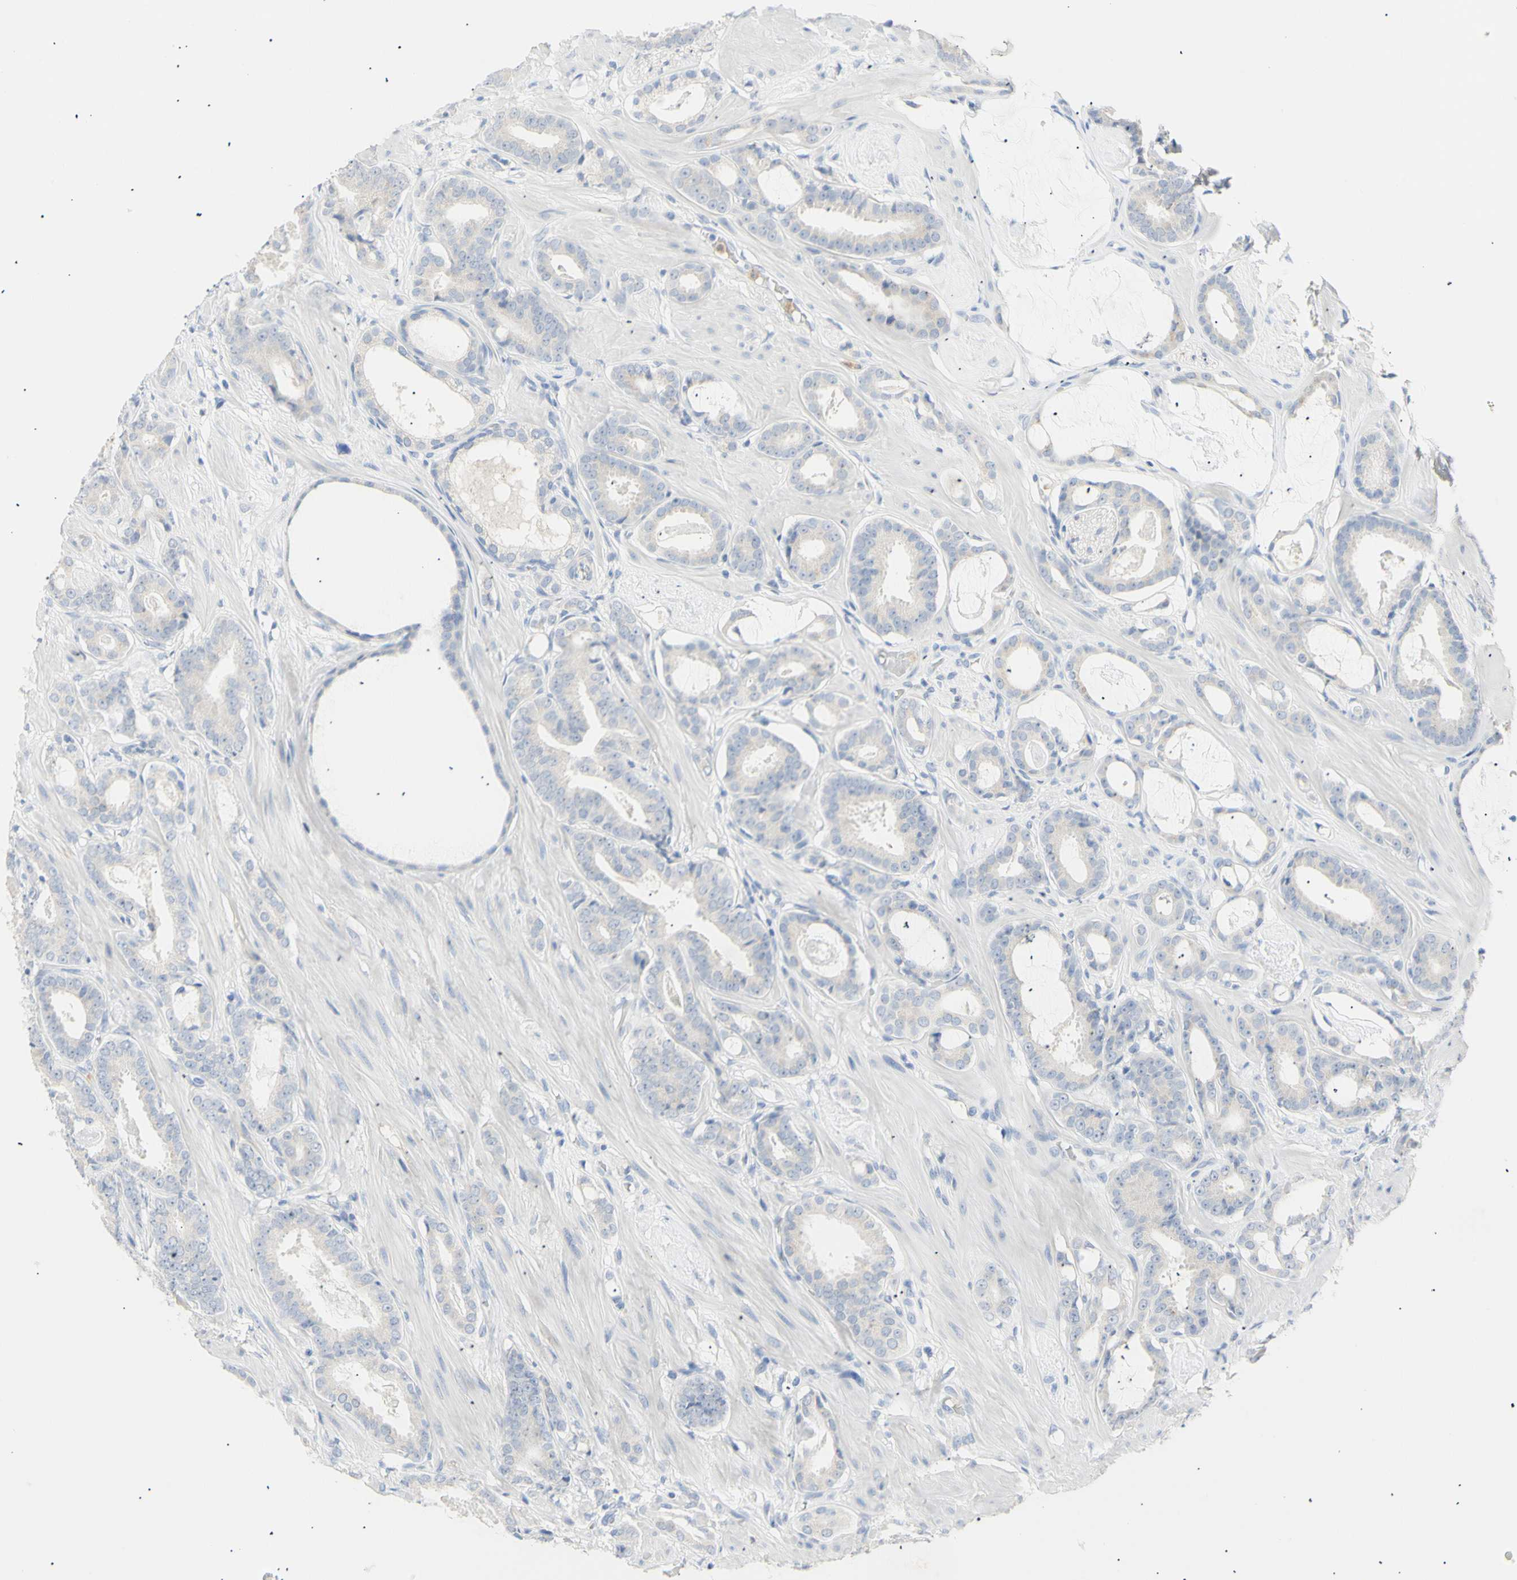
{"staining": {"intensity": "weak", "quantity": "<25%", "location": "cytoplasmic/membranous"}, "tissue": "prostate cancer", "cell_type": "Tumor cells", "image_type": "cancer", "snomed": [{"axis": "morphology", "description": "Adenocarcinoma, Low grade"}, {"axis": "topography", "description": "Prostate"}], "caption": "This photomicrograph is of prostate cancer stained with immunohistochemistry to label a protein in brown with the nuclei are counter-stained blue. There is no positivity in tumor cells.", "gene": "B4GALNT3", "patient": {"sex": "male", "age": 53}}